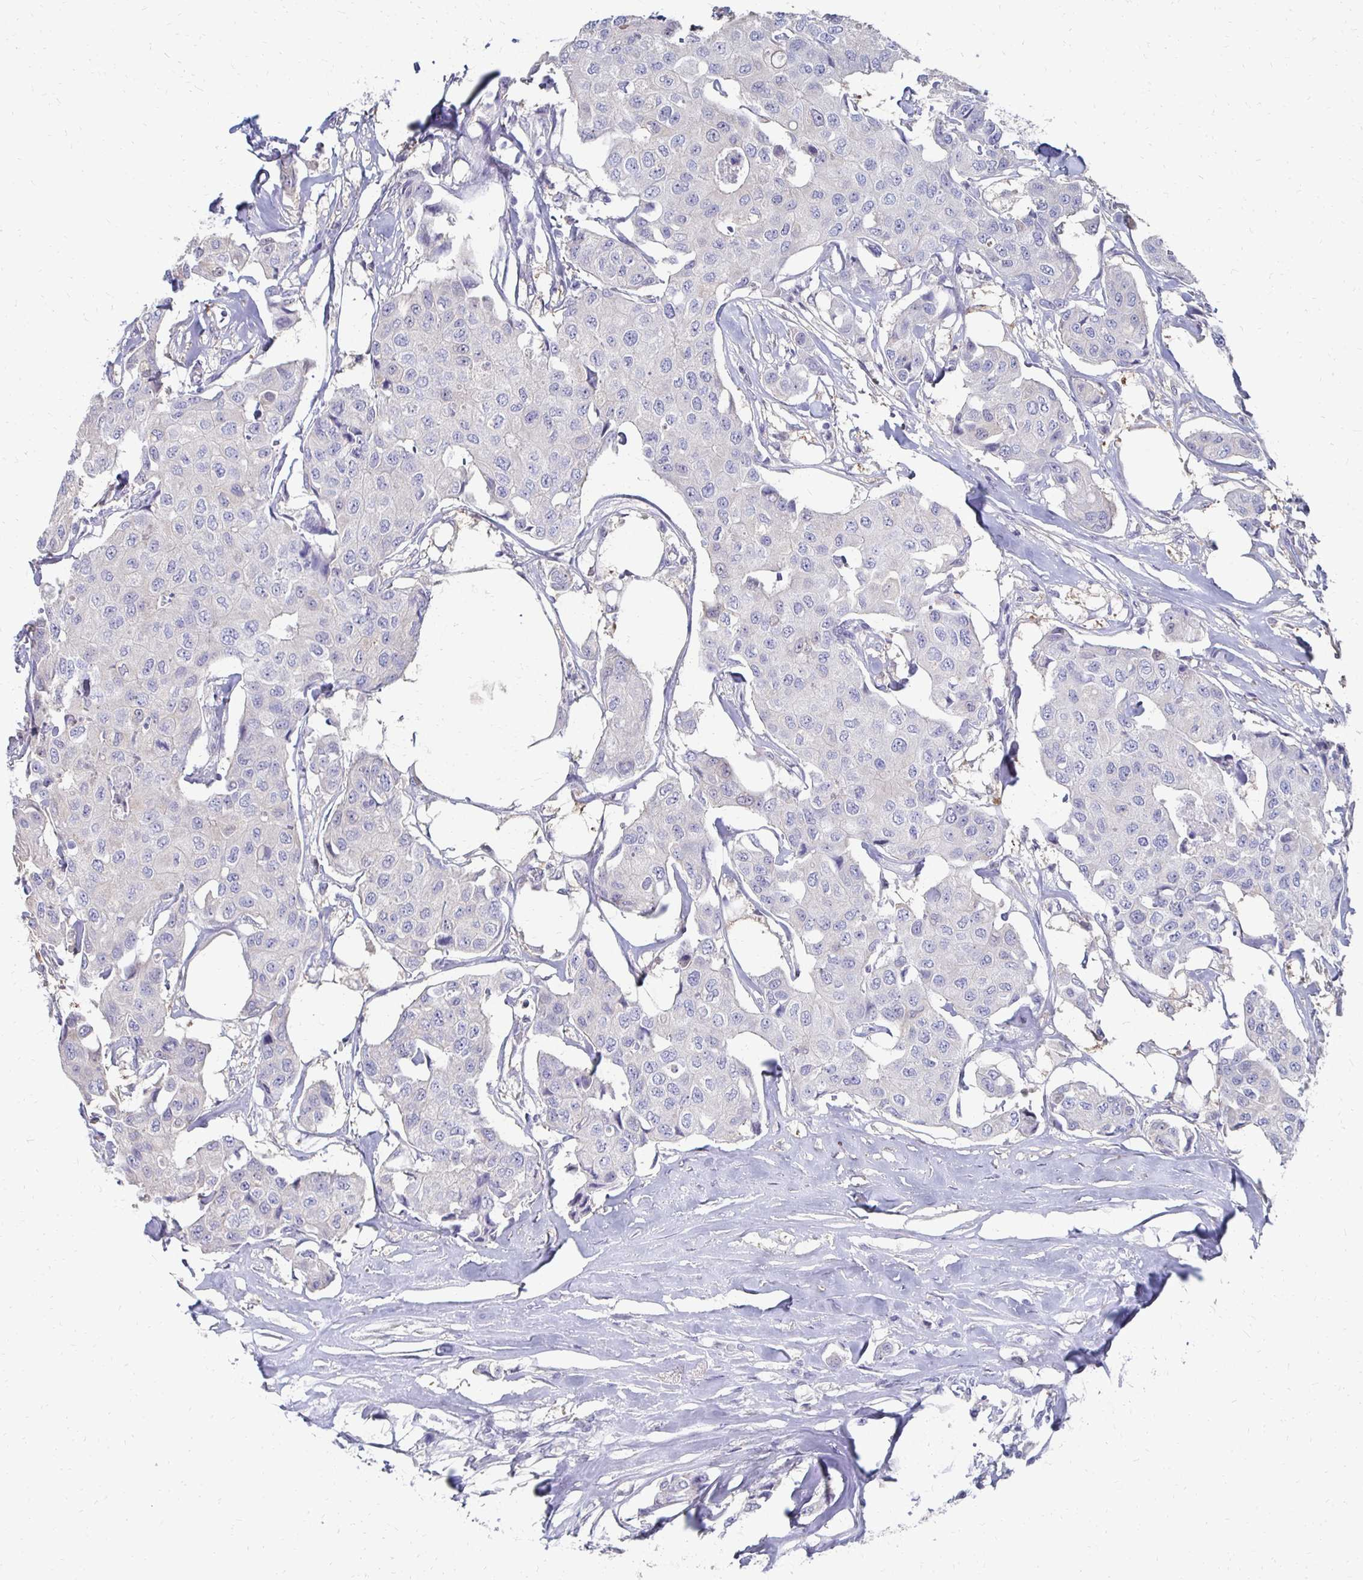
{"staining": {"intensity": "negative", "quantity": "none", "location": "none"}, "tissue": "breast cancer", "cell_type": "Tumor cells", "image_type": "cancer", "snomed": [{"axis": "morphology", "description": "Duct carcinoma"}, {"axis": "topography", "description": "Breast"}, {"axis": "topography", "description": "Lymph node"}], "caption": "Tumor cells show no significant protein positivity in breast cancer. The staining is performed using DAB brown chromogen with nuclei counter-stained in using hematoxylin.", "gene": "SYCP3", "patient": {"sex": "female", "age": 80}}